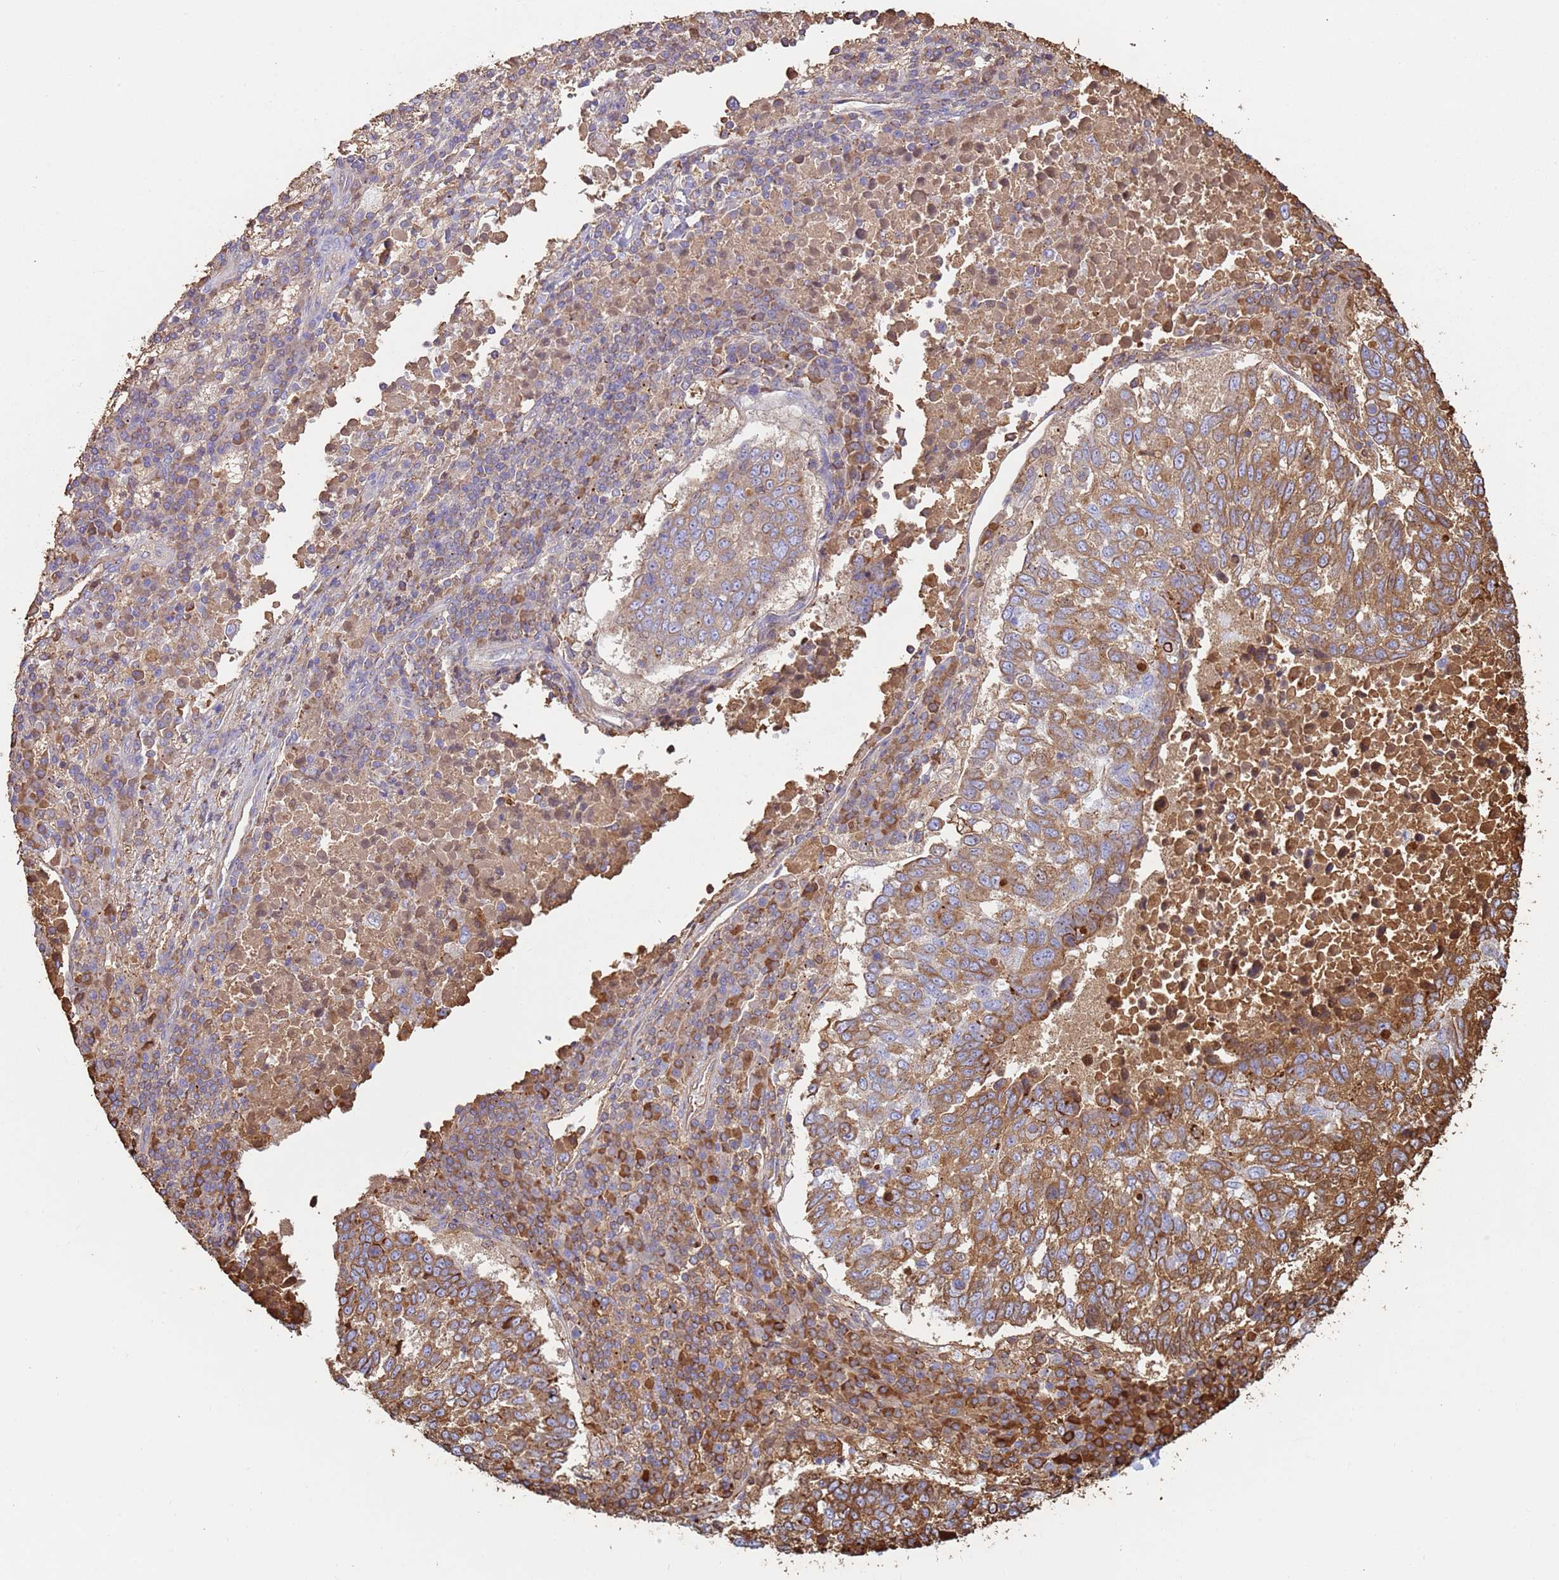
{"staining": {"intensity": "moderate", "quantity": "25%-75%", "location": "cytoplasmic/membranous"}, "tissue": "lung cancer", "cell_type": "Tumor cells", "image_type": "cancer", "snomed": [{"axis": "morphology", "description": "Squamous cell carcinoma, NOS"}, {"axis": "topography", "description": "Lung"}], "caption": "Immunohistochemical staining of human lung cancer displays medium levels of moderate cytoplasmic/membranous positivity in about 25%-75% of tumor cells.", "gene": "CYSLTR2", "patient": {"sex": "male", "age": 73}}